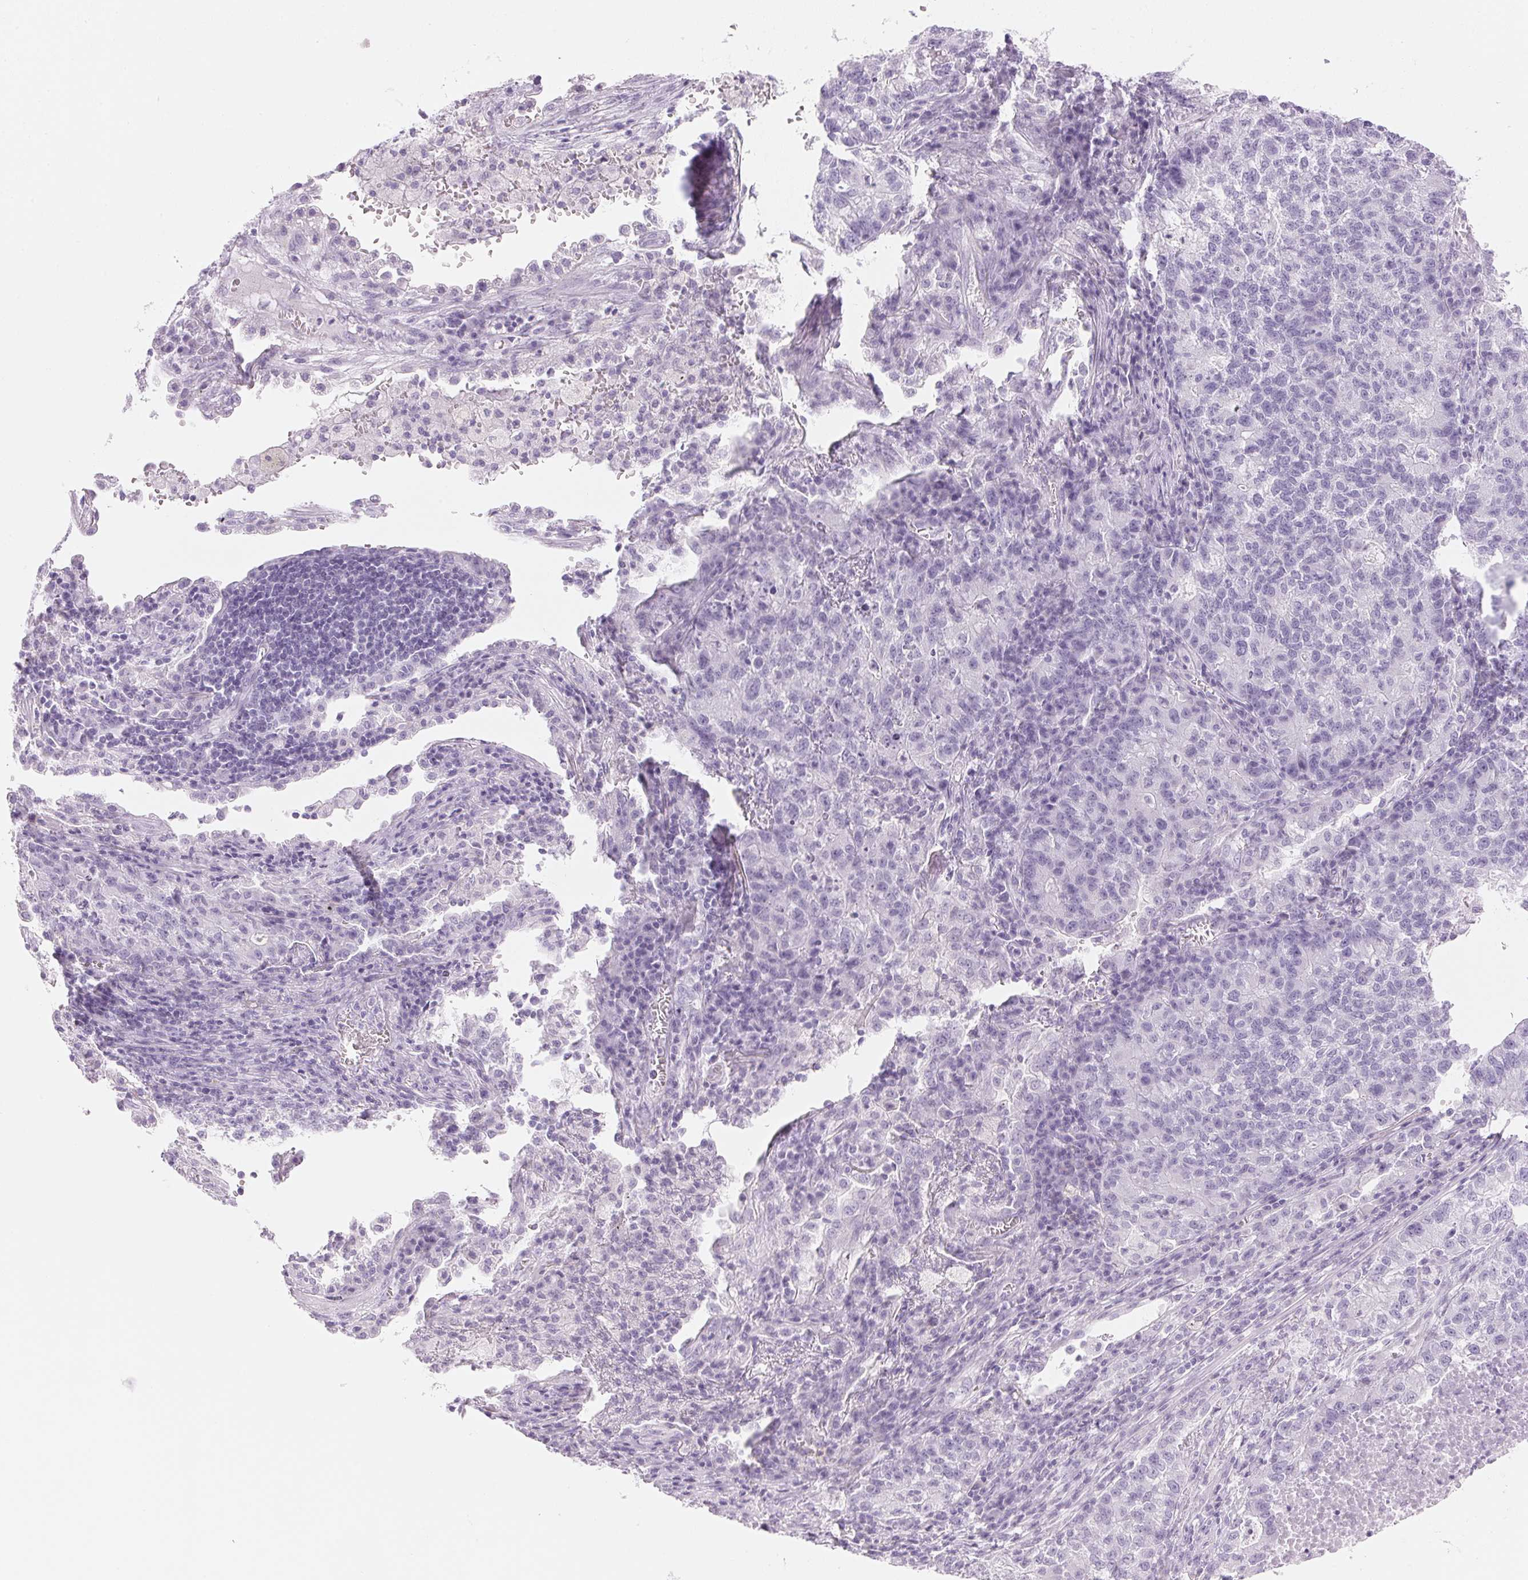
{"staining": {"intensity": "negative", "quantity": "none", "location": "none"}, "tissue": "lung cancer", "cell_type": "Tumor cells", "image_type": "cancer", "snomed": [{"axis": "morphology", "description": "Adenocarcinoma, NOS"}, {"axis": "topography", "description": "Lung"}], "caption": "Immunohistochemistry (IHC) of lung cancer (adenocarcinoma) demonstrates no expression in tumor cells.", "gene": "IGFBP1", "patient": {"sex": "male", "age": 57}}